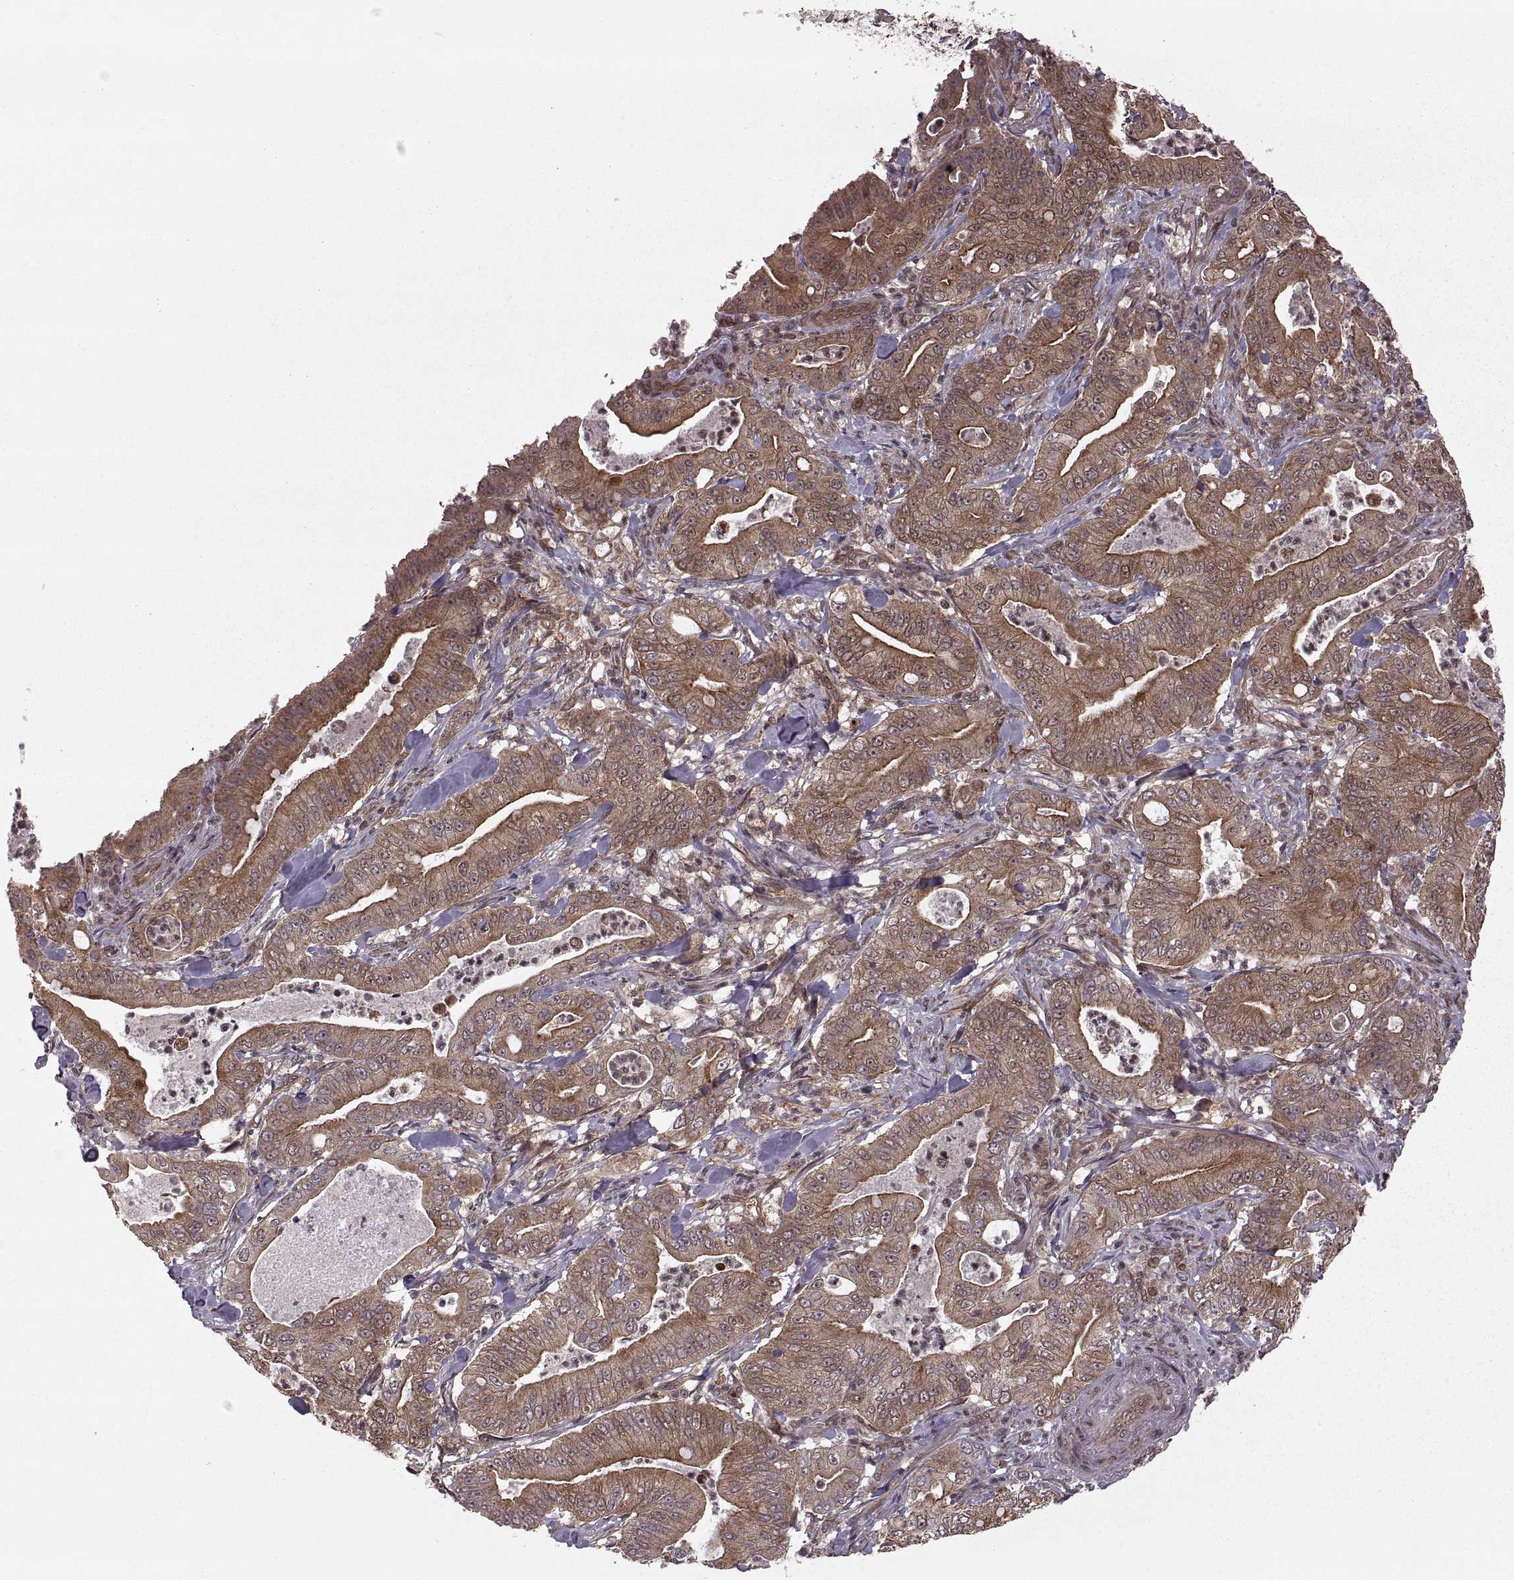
{"staining": {"intensity": "moderate", "quantity": ">75%", "location": "cytoplasmic/membranous"}, "tissue": "pancreatic cancer", "cell_type": "Tumor cells", "image_type": "cancer", "snomed": [{"axis": "morphology", "description": "Adenocarcinoma, NOS"}, {"axis": "topography", "description": "Pancreas"}], "caption": "Moderate cytoplasmic/membranous expression for a protein is appreciated in approximately >75% of tumor cells of pancreatic cancer using immunohistochemistry (IHC).", "gene": "DEDD", "patient": {"sex": "male", "age": 71}}